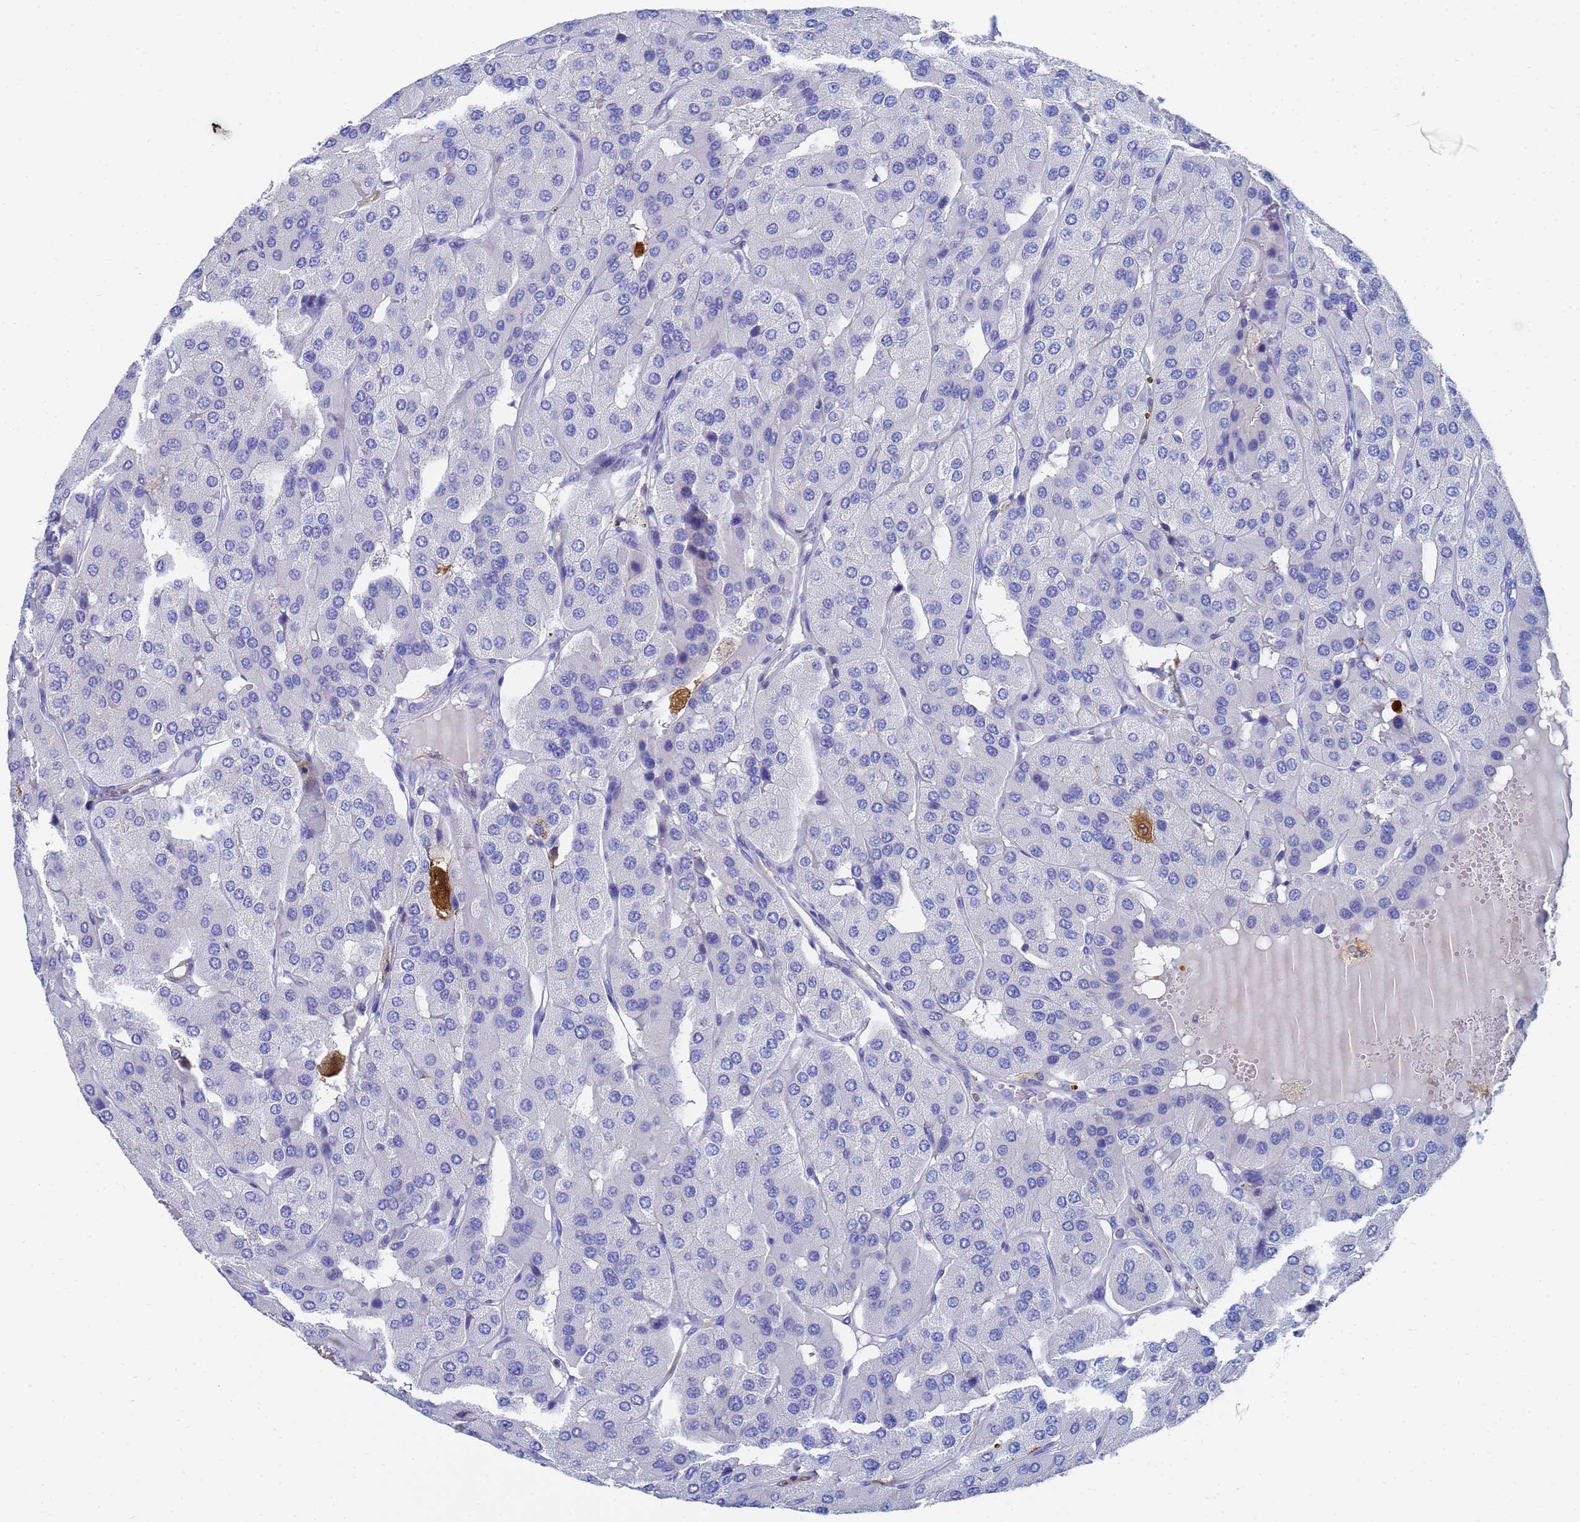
{"staining": {"intensity": "negative", "quantity": "none", "location": "none"}, "tissue": "parathyroid gland", "cell_type": "Glandular cells", "image_type": "normal", "snomed": [{"axis": "morphology", "description": "Normal tissue, NOS"}, {"axis": "morphology", "description": "Adenoma, NOS"}, {"axis": "topography", "description": "Parathyroid gland"}], "caption": "Human parathyroid gland stained for a protein using immunohistochemistry displays no expression in glandular cells.", "gene": "GCHFR", "patient": {"sex": "female", "age": 86}}